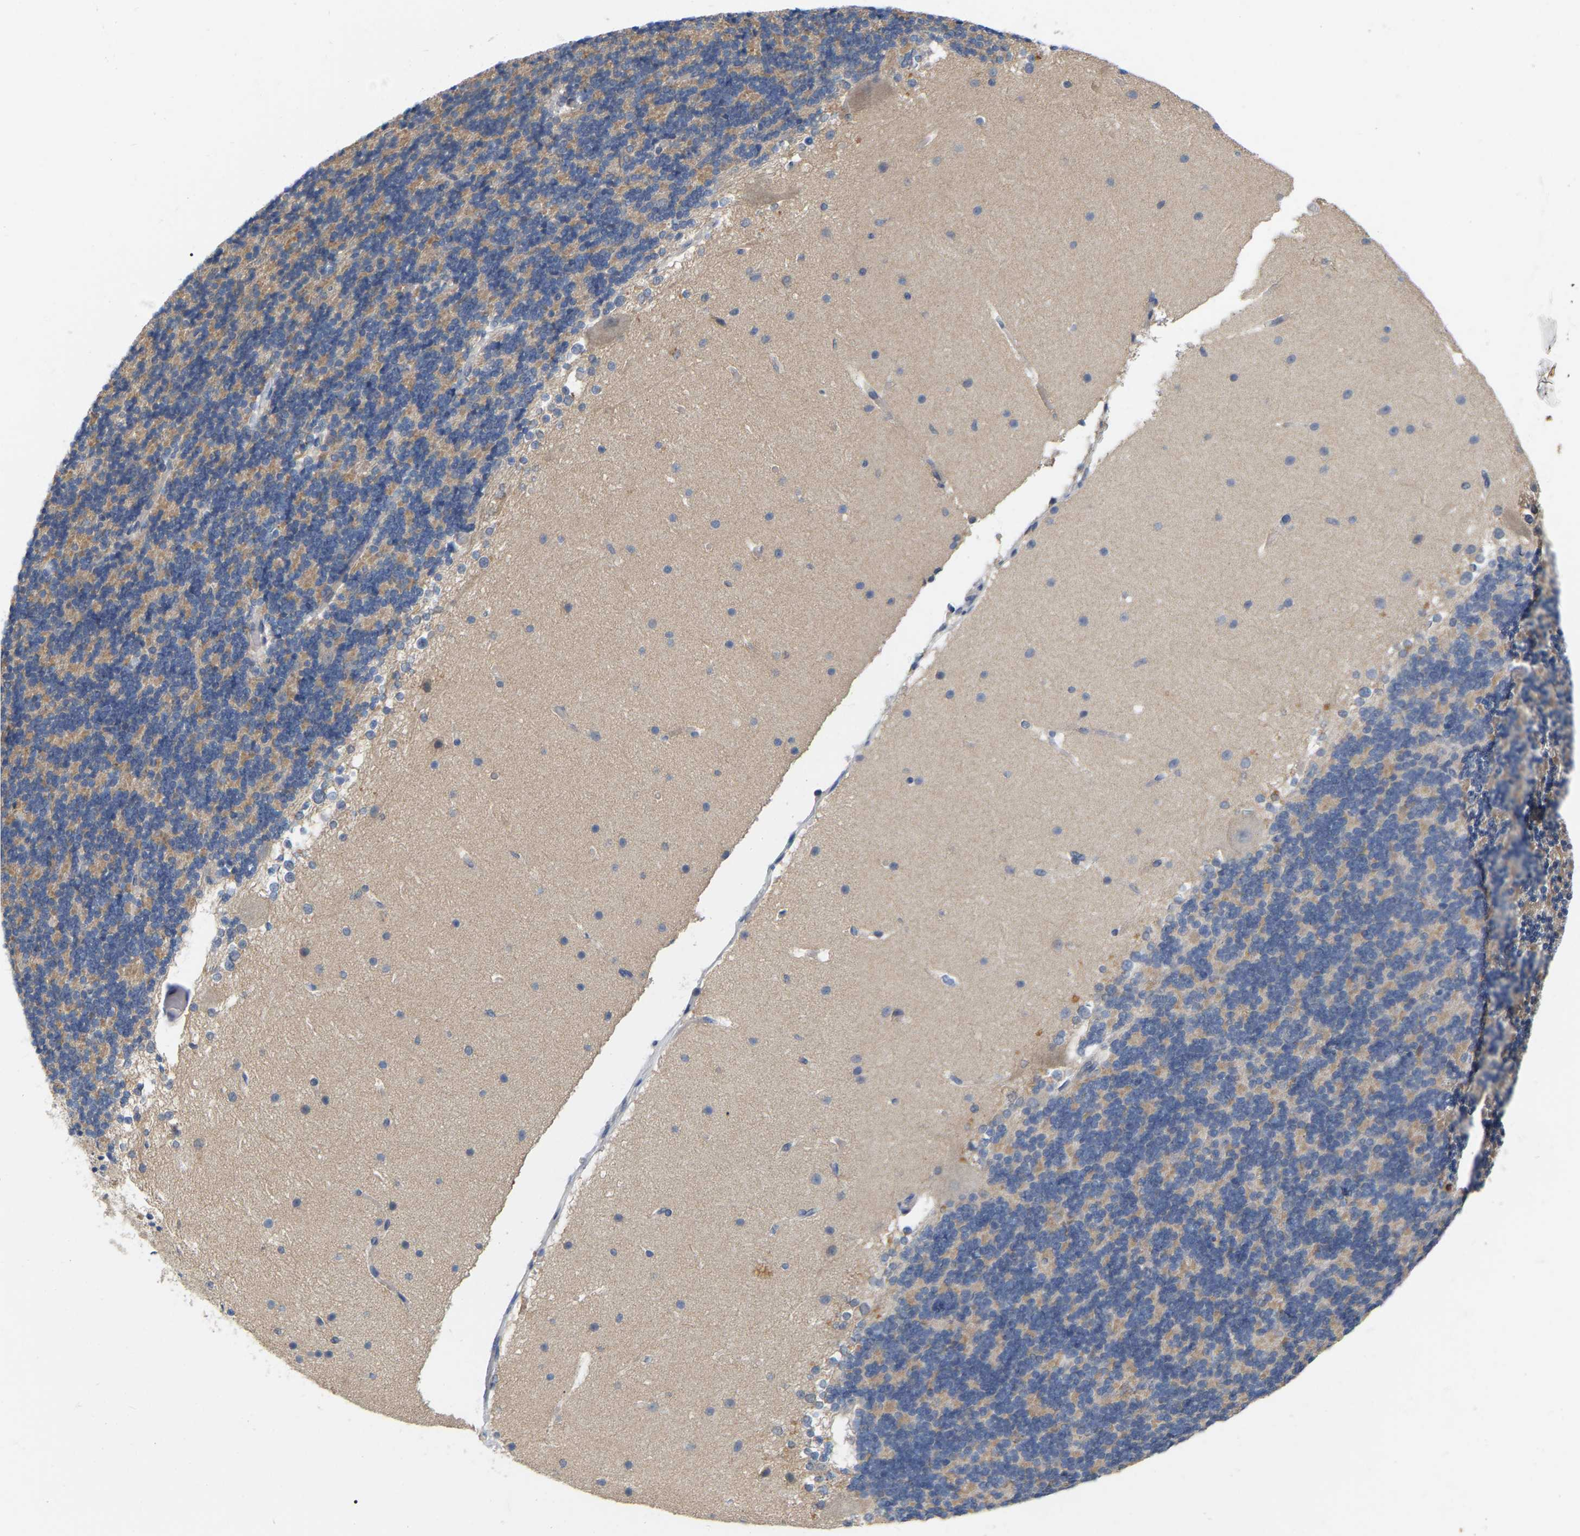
{"staining": {"intensity": "weak", "quantity": "<25%", "location": "cytoplasmic/membranous"}, "tissue": "cerebellum", "cell_type": "Cells in granular layer", "image_type": "normal", "snomed": [{"axis": "morphology", "description": "Normal tissue, NOS"}, {"axis": "topography", "description": "Cerebellum"}], "caption": "IHC of benign human cerebellum exhibits no staining in cells in granular layer. Nuclei are stained in blue.", "gene": "WIPI2", "patient": {"sex": "female", "age": 19}}